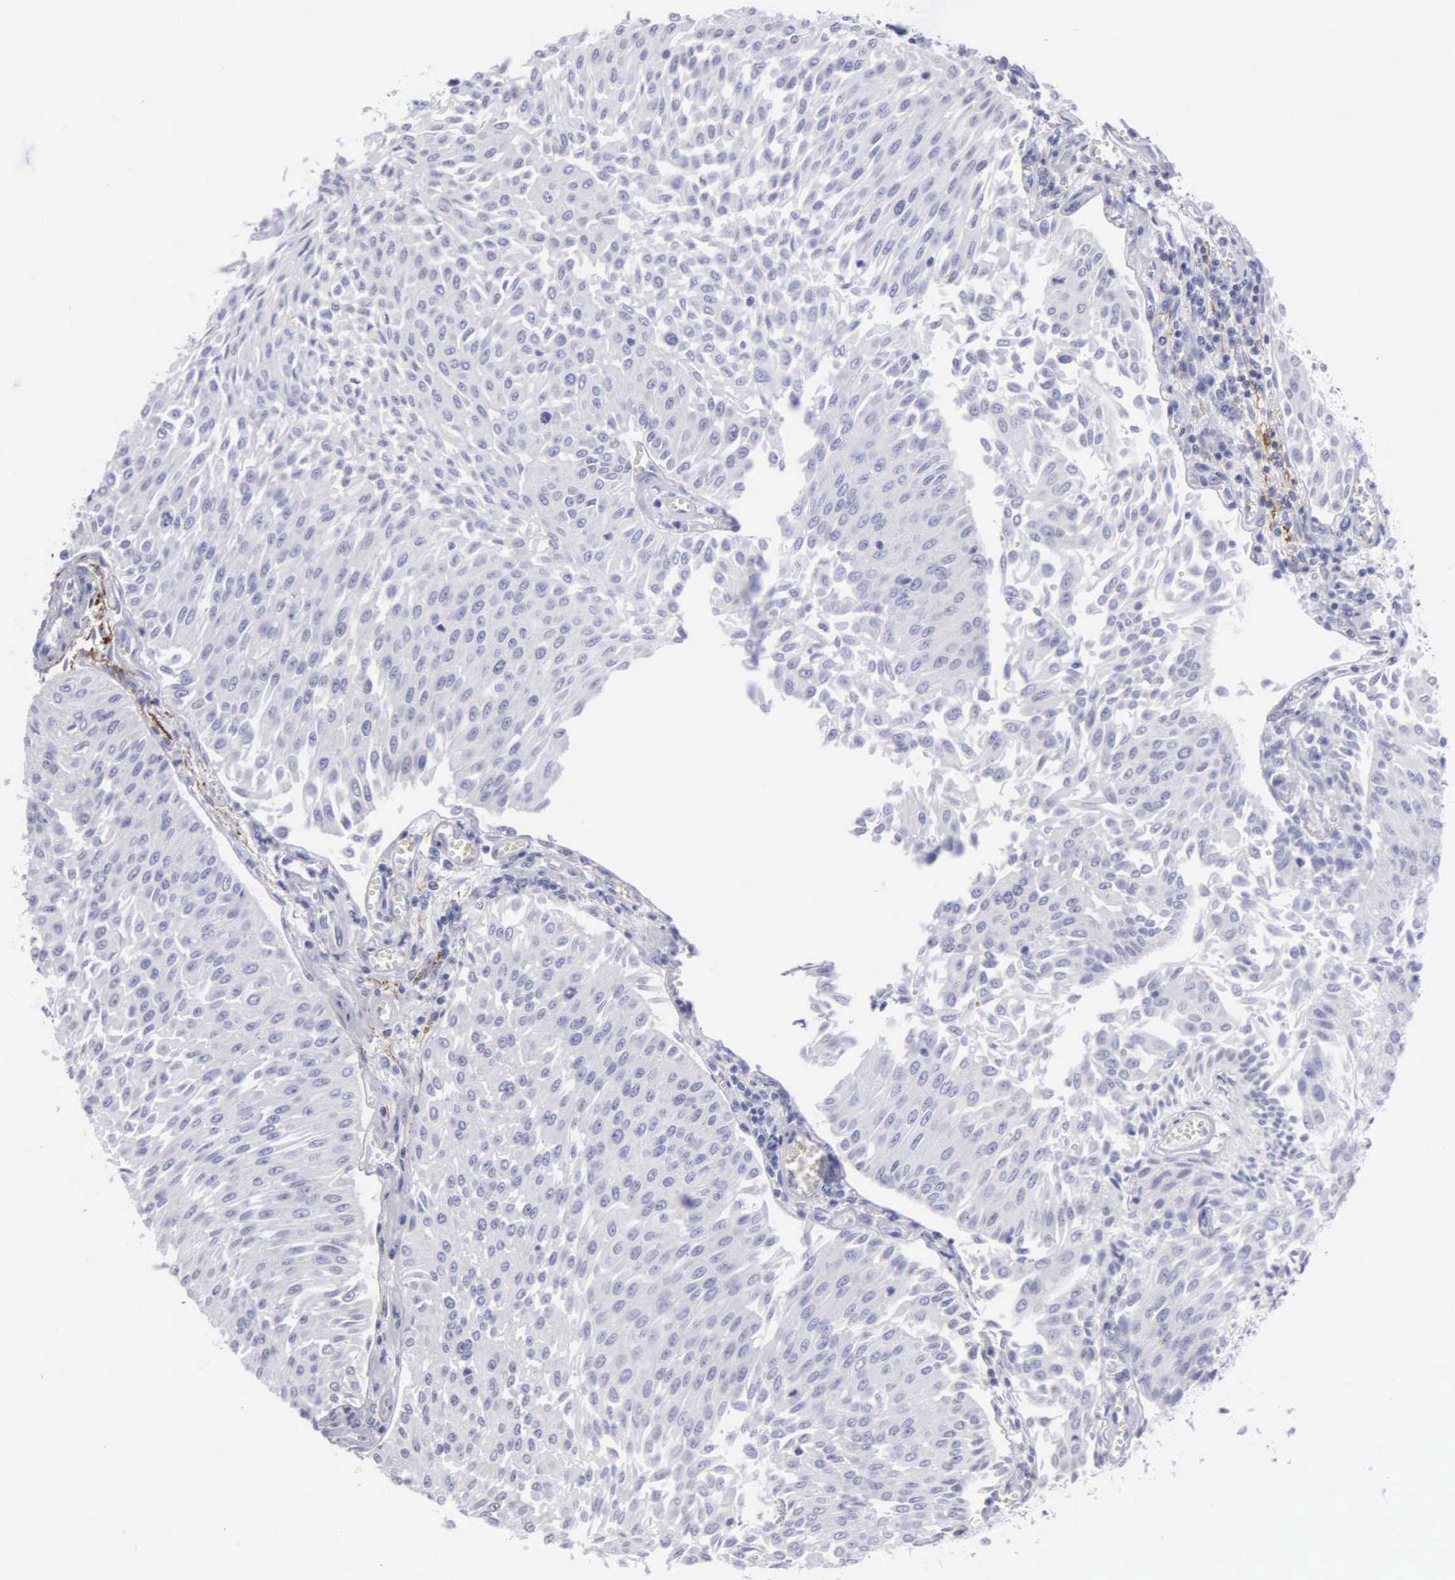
{"staining": {"intensity": "negative", "quantity": "none", "location": "none"}, "tissue": "urothelial cancer", "cell_type": "Tumor cells", "image_type": "cancer", "snomed": [{"axis": "morphology", "description": "Urothelial carcinoma, Low grade"}, {"axis": "topography", "description": "Urinary bladder"}], "caption": "Image shows no protein expression in tumor cells of low-grade urothelial carcinoma tissue. The staining was performed using DAB (3,3'-diaminobenzidine) to visualize the protein expression in brown, while the nuclei were stained in blue with hematoxylin (Magnification: 20x).", "gene": "FBLN5", "patient": {"sex": "male", "age": 86}}